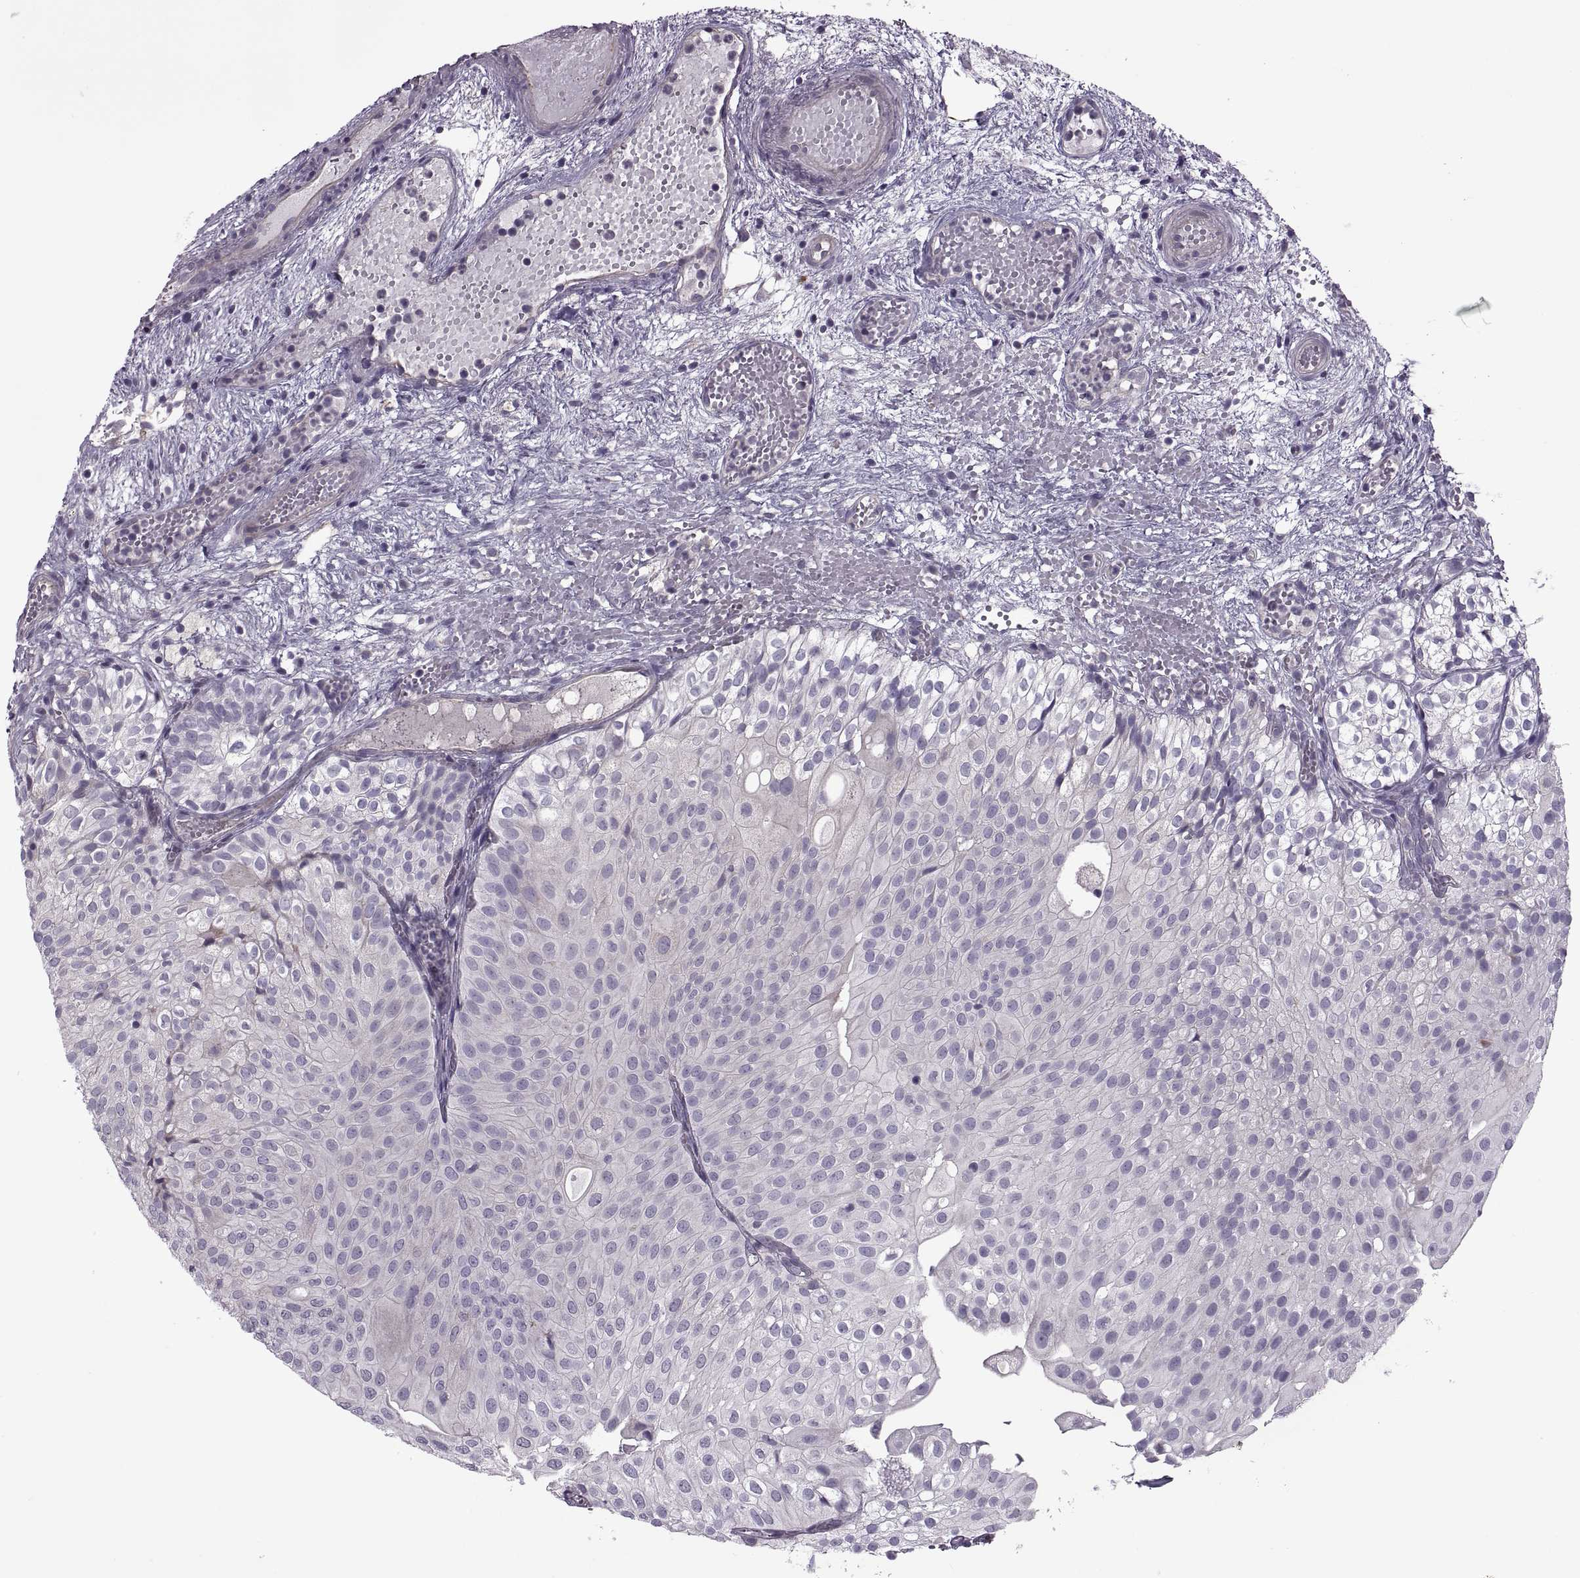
{"staining": {"intensity": "negative", "quantity": "none", "location": "none"}, "tissue": "urothelial cancer", "cell_type": "Tumor cells", "image_type": "cancer", "snomed": [{"axis": "morphology", "description": "Urothelial carcinoma, Low grade"}, {"axis": "topography", "description": "Urinary bladder"}], "caption": "Photomicrograph shows no significant protein expression in tumor cells of urothelial carcinoma (low-grade). (Stains: DAB (3,3'-diaminobenzidine) immunohistochemistry with hematoxylin counter stain, Microscopy: brightfield microscopy at high magnification).", "gene": "ODF3", "patient": {"sex": "male", "age": 72}}